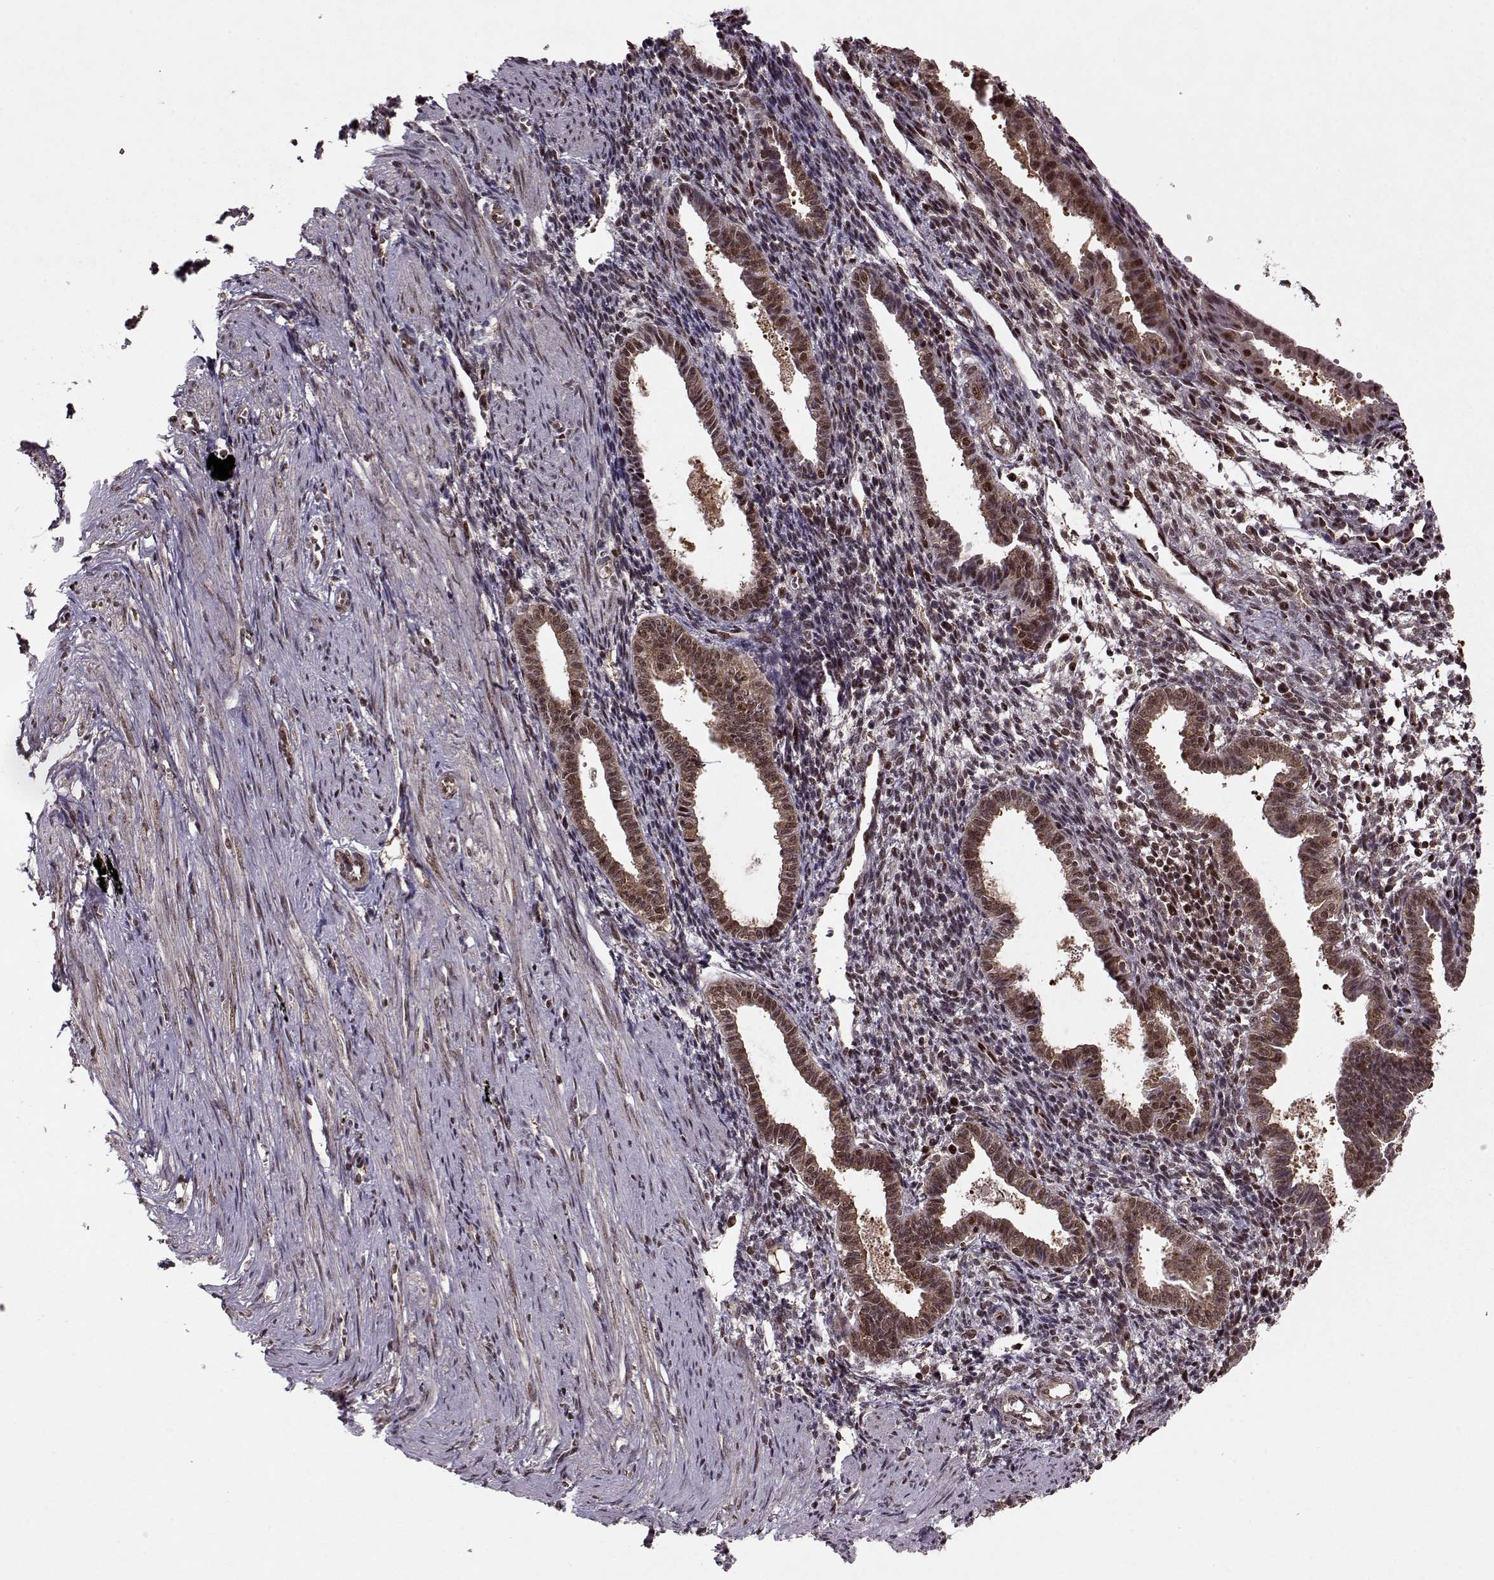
{"staining": {"intensity": "moderate", "quantity": "<25%", "location": "cytoplasmic/membranous"}, "tissue": "endometrium", "cell_type": "Cells in endometrial stroma", "image_type": "normal", "snomed": [{"axis": "morphology", "description": "Normal tissue, NOS"}, {"axis": "topography", "description": "Endometrium"}], "caption": "The micrograph displays staining of unremarkable endometrium, revealing moderate cytoplasmic/membranous protein positivity (brown color) within cells in endometrial stroma.", "gene": "PSMA7", "patient": {"sex": "female", "age": 37}}